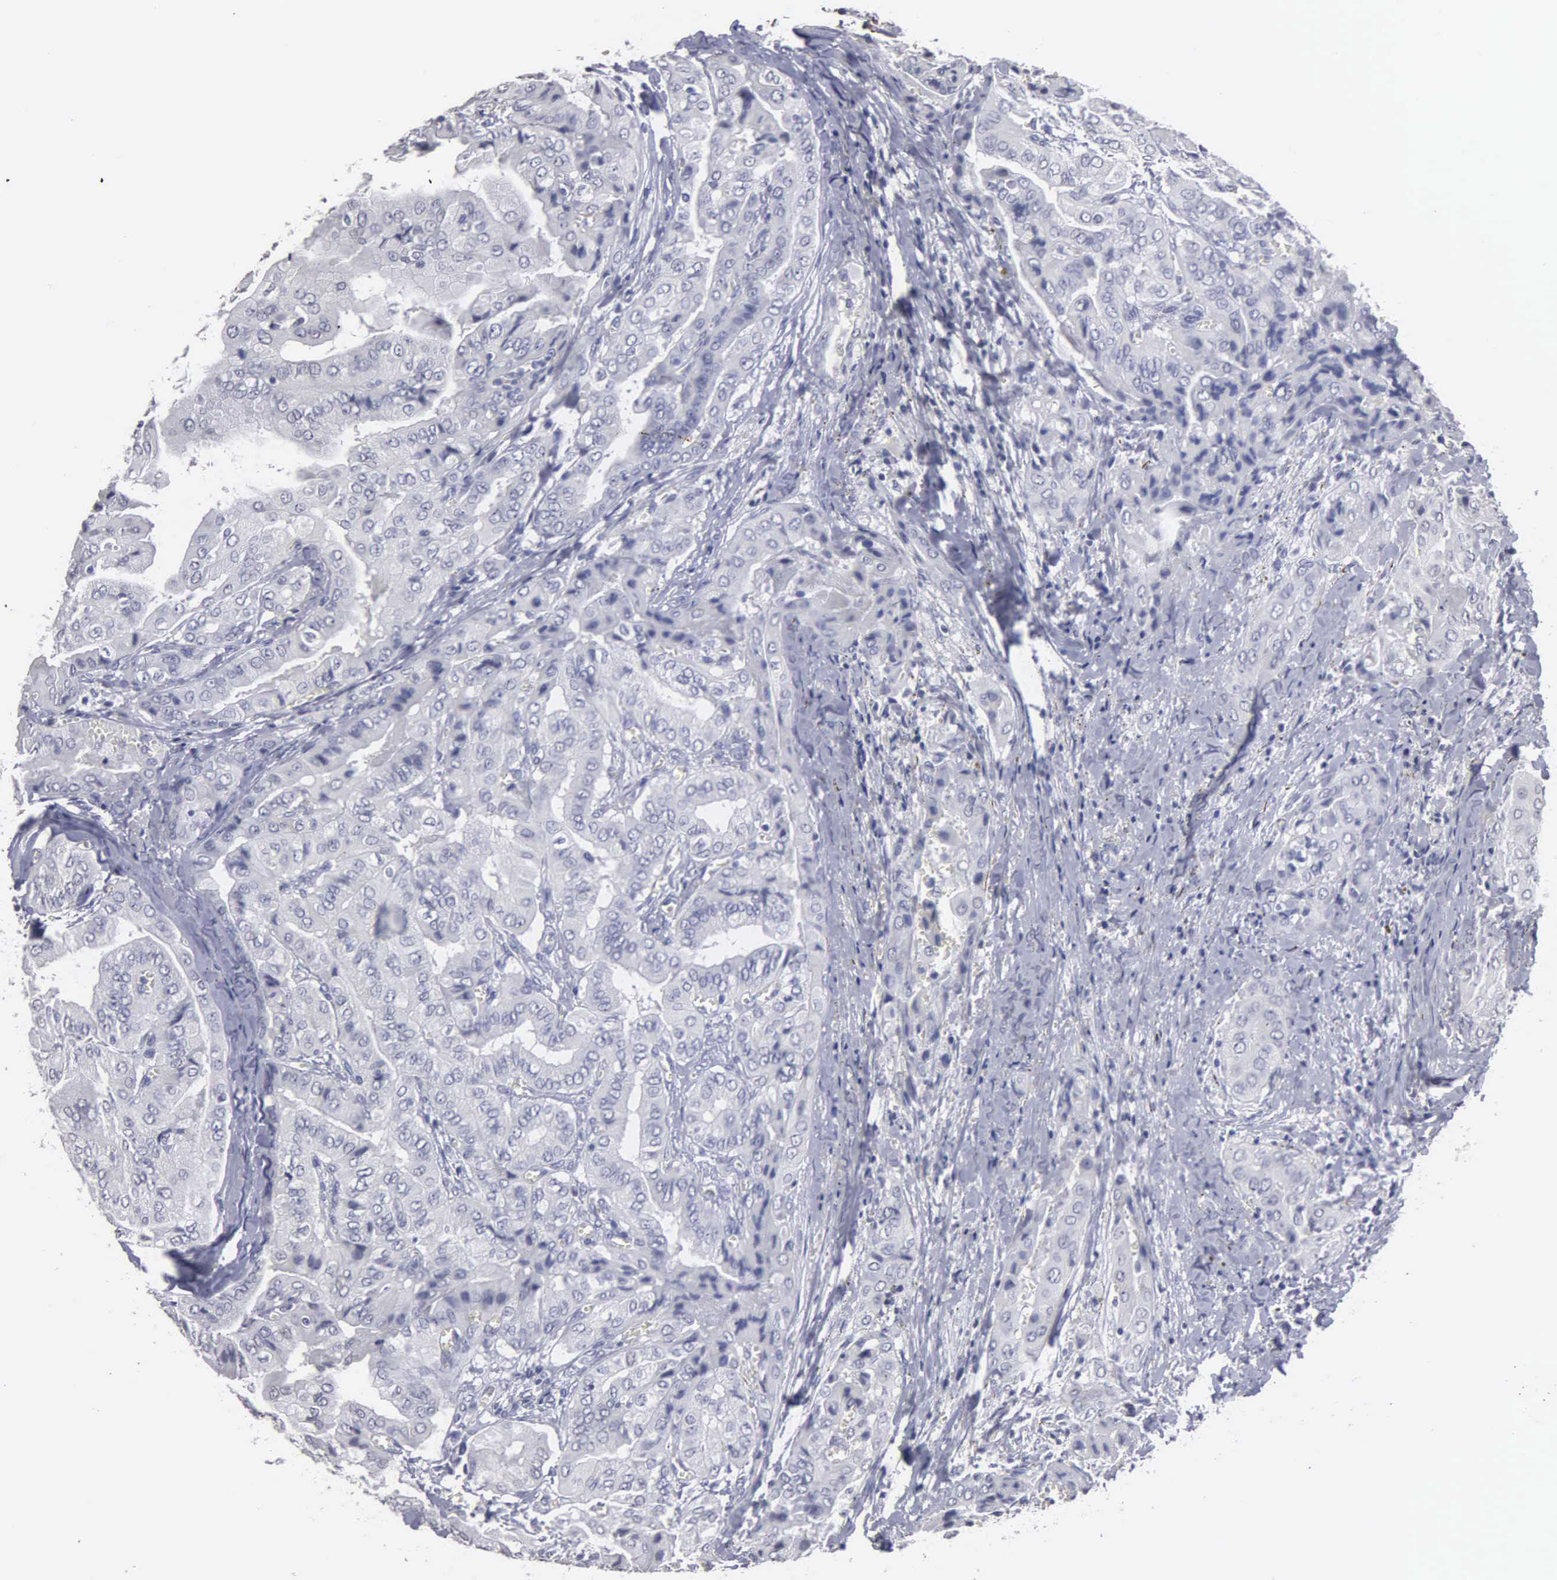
{"staining": {"intensity": "negative", "quantity": "none", "location": "none"}, "tissue": "thyroid cancer", "cell_type": "Tumor cells", "image_type": "cancer", "snomed": [{"axis": "morphology", "description": "Papillary adenocarcinoma, NOS"}, {"axis": "topography", "description": "Thyroid gland"}], "caption": "A high-resolution histopathology image shows IHC staining of papillary adenocarcinoma (thyroid), which shows no significant staining in tumor cells.", "gene": "UPB1", "patient": {"sex": "female", "age": 71}}